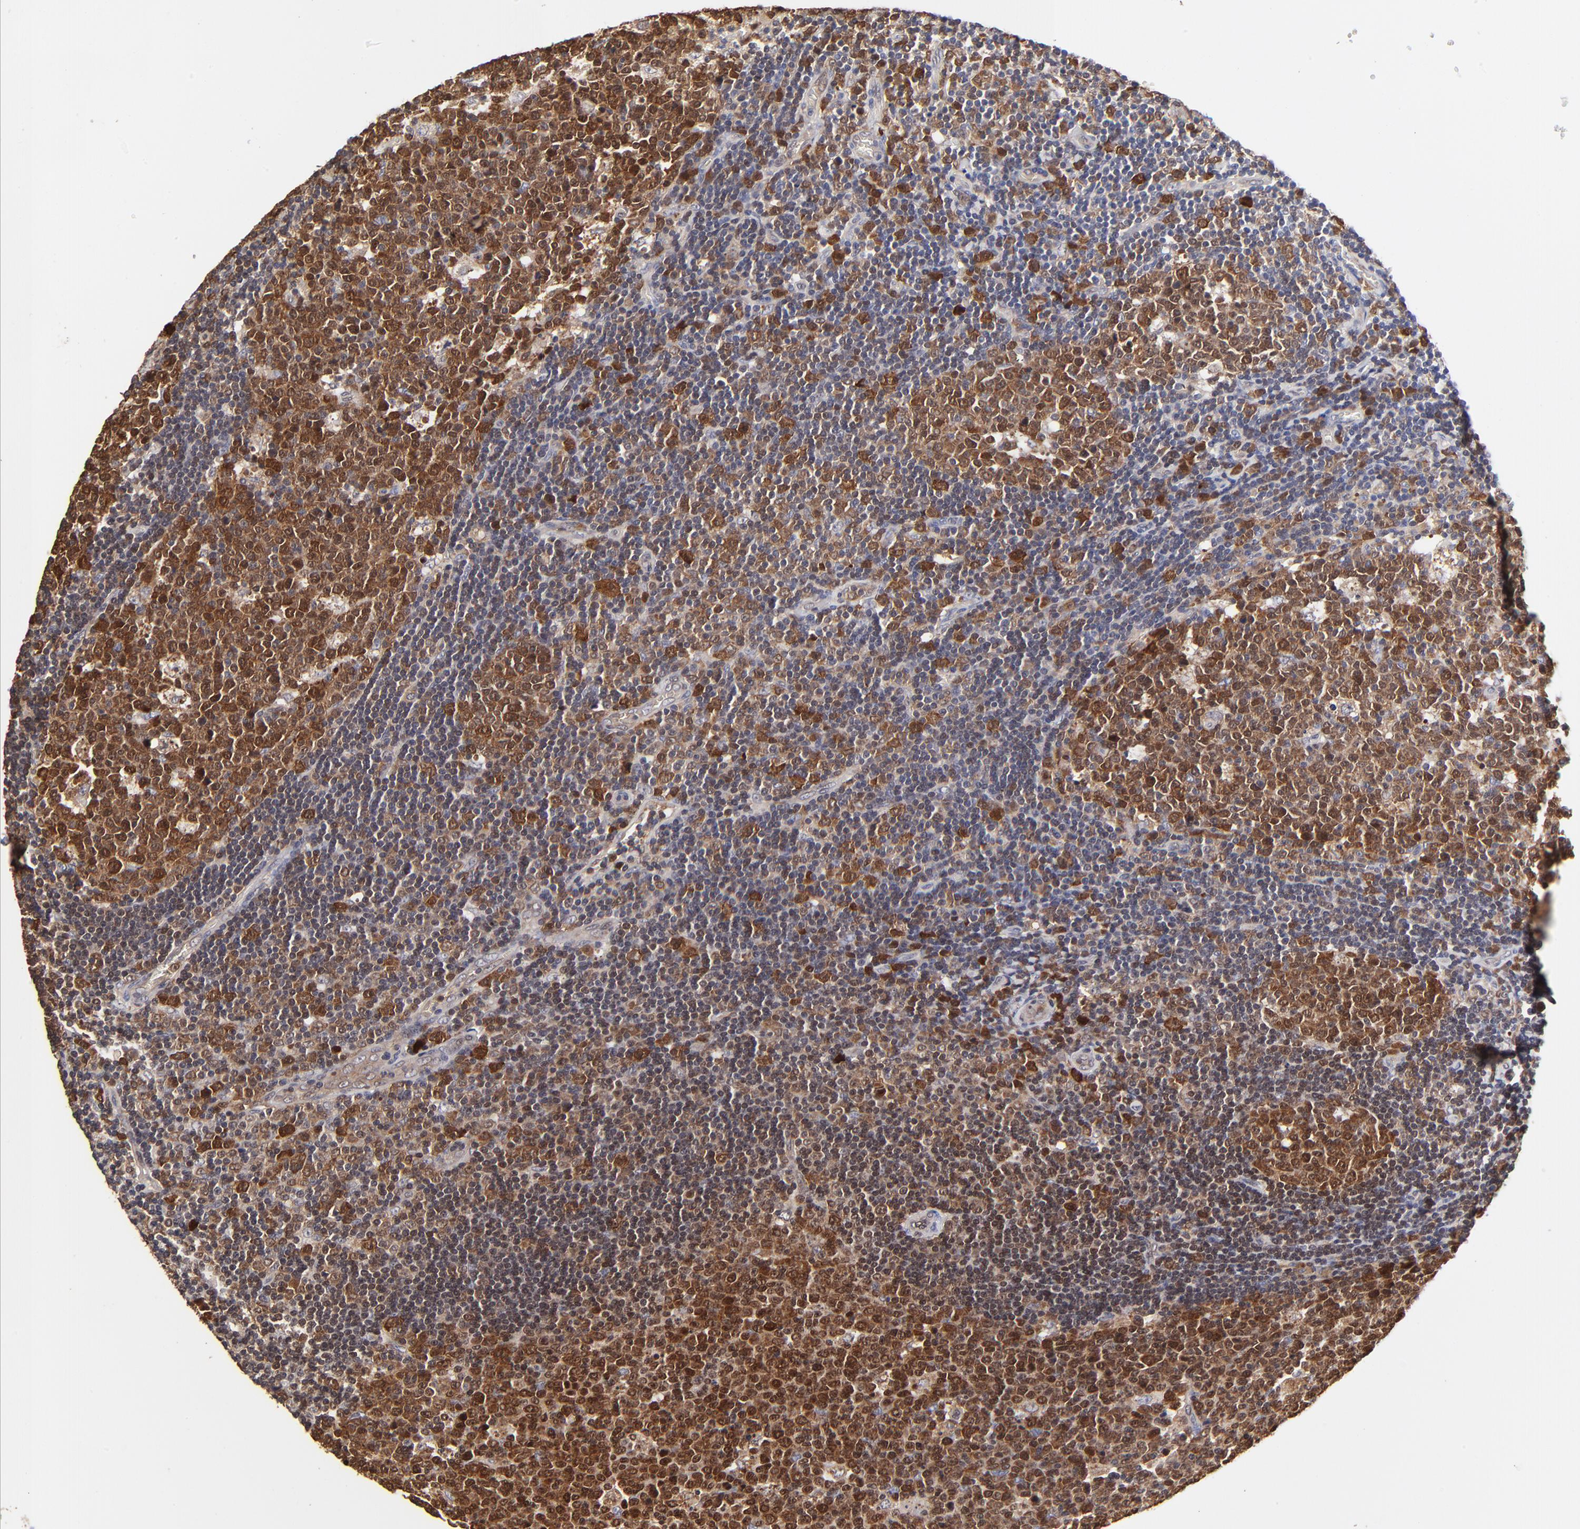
{"staining": {"intensity": "moderate", "quantity": "25%-75%", "location": "cytoplasmic/membranous,nuclear"}, "tissue": "lymph node", "cell_type": "Germinal center cells", "image_type": "normal", "snomed": [{"axis": "morphology", "description": "Normal tissue, NOS"}, {"axis": "topography", "description": "Lymph node"}, {"axis": "topography", "description": "Salivary gland"}], "caption": "A medium amount of moderate cytoplasmic/membranous,nuclear staining is identified in approximately 25%-75% of germinal center cells in benign lymph node.", "gene": "DCTPP1", "patient": {"sex": "male", "age": 8}}